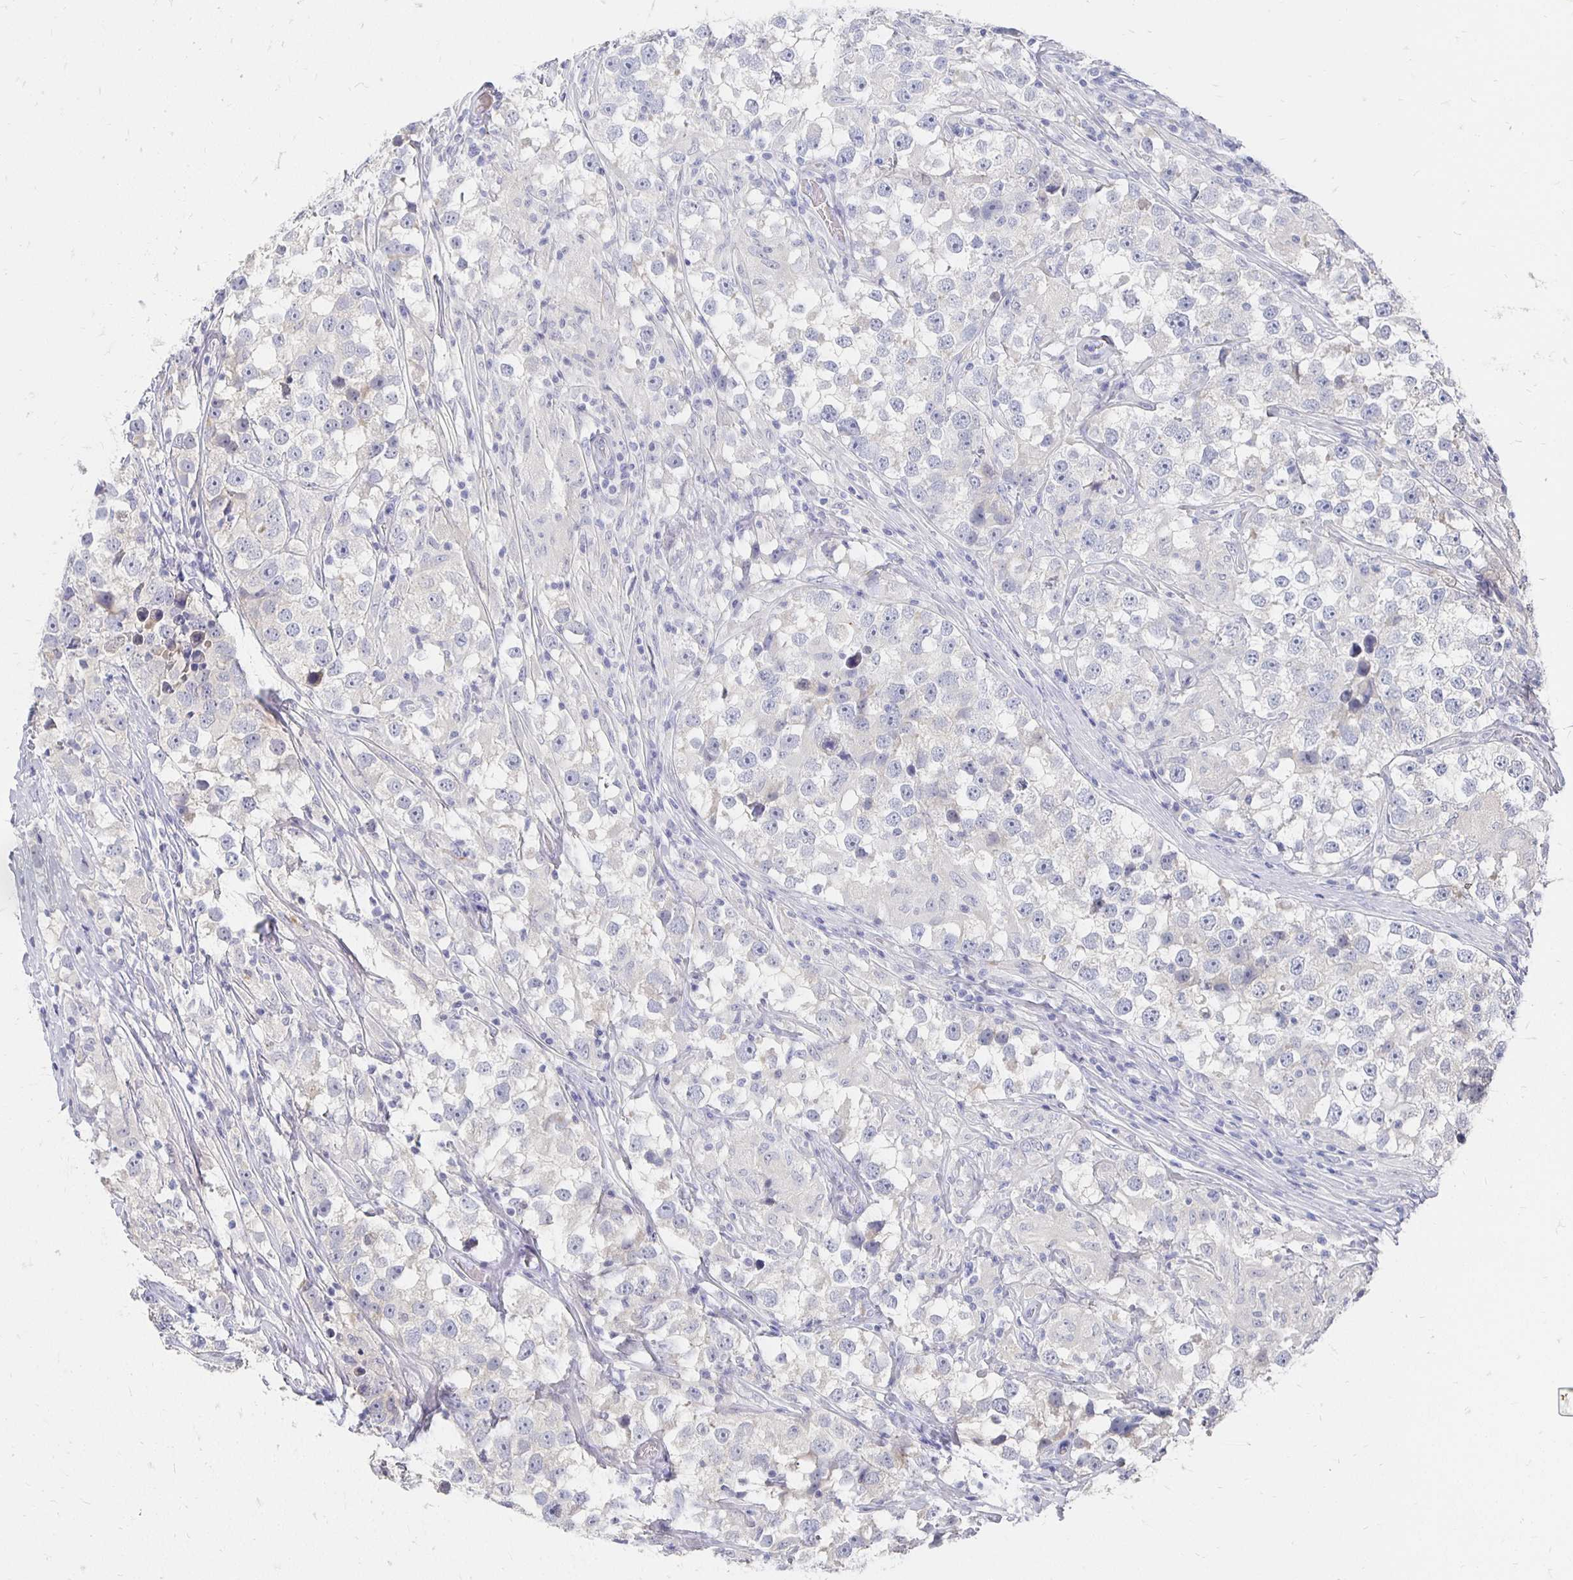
{"staining": {"intensity": "negative", "quantity": "none", "location": "none"}, "tissue": "testis cancer", "cell_type": "Tumor cells", "image_type": "cancer", "snomed": [{"axis": "morphology", "description": "Seminoma, NOS"}, {"axis": "topography", "description": "Testis"}], "caption": "DAB (3,3'-diaminobenzidine) immunohistochemical staining of seminoma (testis) exhibits no significant positivity in tumor cells.", "gene": "FKRP", "patient": {"sex": "male", "age": 46}}